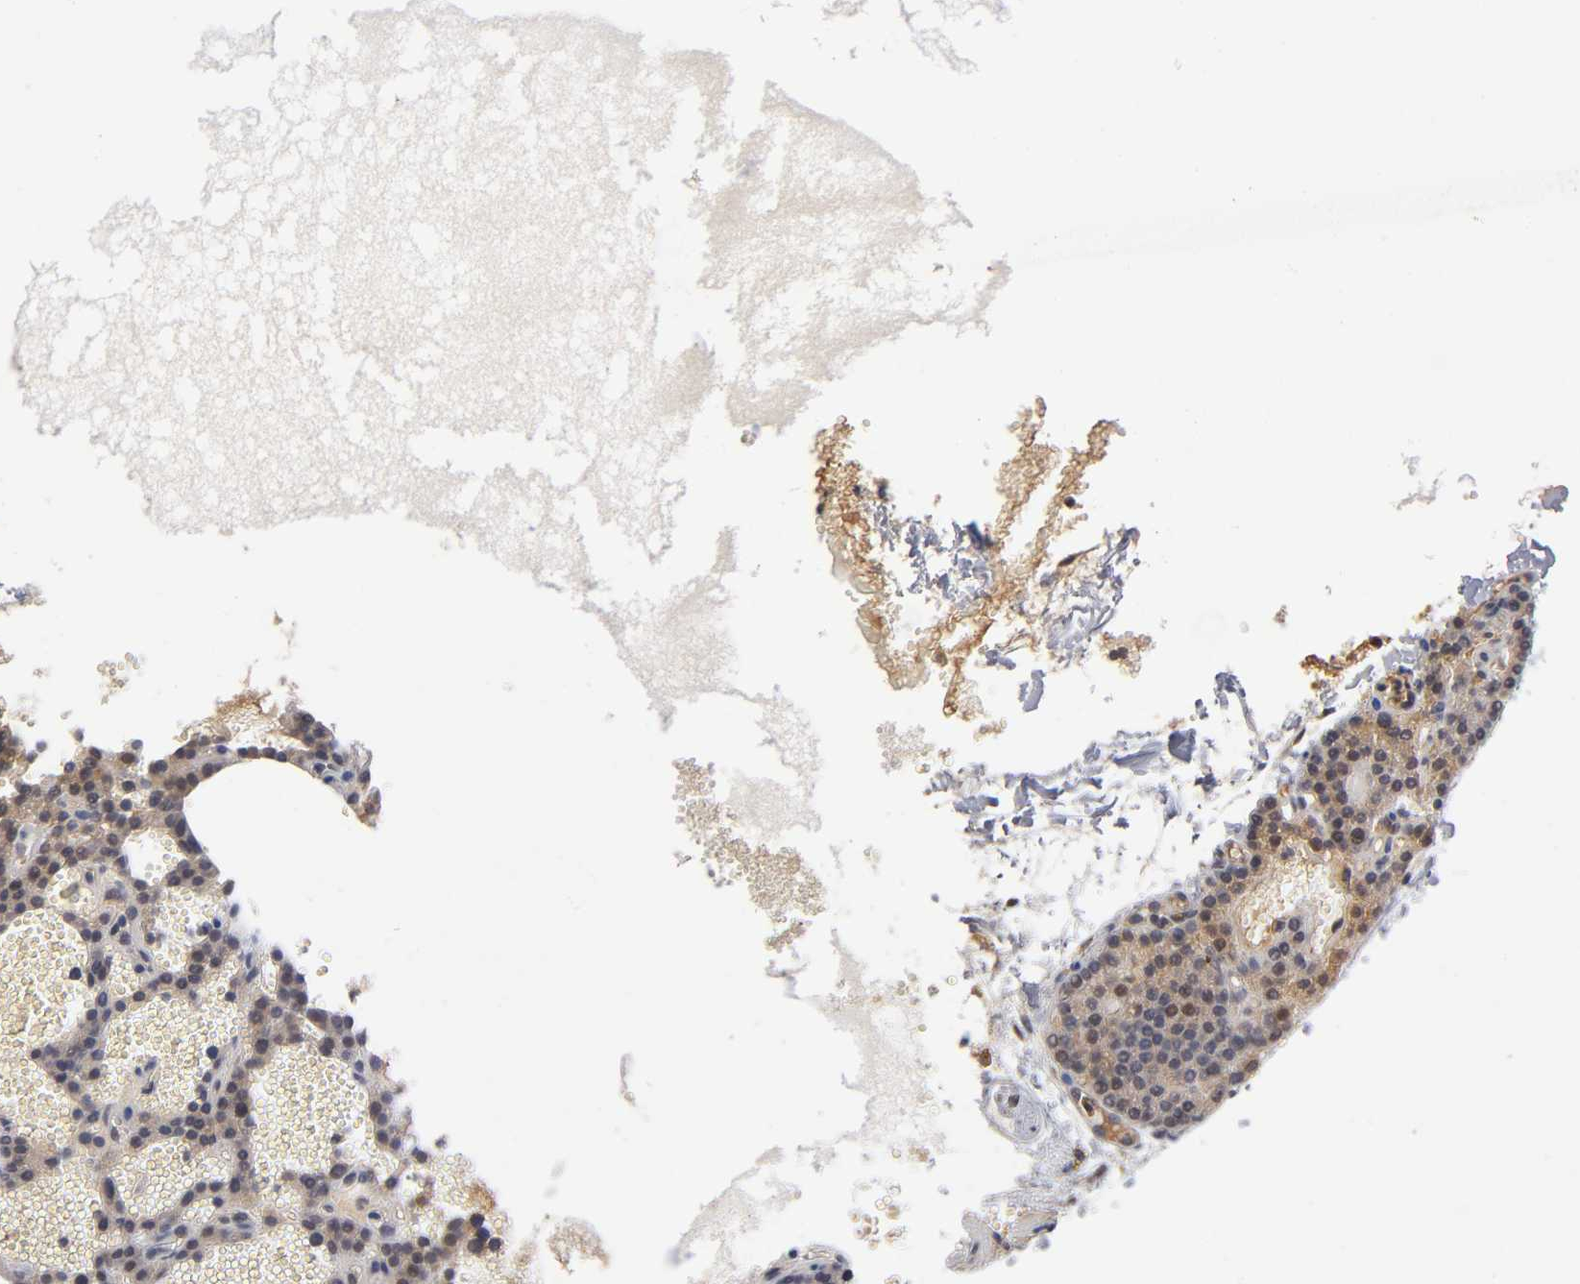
{"staining": {"intensity": "weak", "quantity": ">75%", "location": "cytoplasmic/membranous"}, "tissue": "parathyroid gland", "cell_type": "Glandular cells", "image_type": "normal", "snomed": [{"axis": "morphology", "description": "Normal tissue, NOS"}, {"axis": "topography", "description": "Parathyroid gland"}], "caption": "A brown stain highlights weak cytoplasmic/membranous positivity of a protein in glandular cells of benign human parathyroid gland.", "gene": "NOVA1", "patient": {"sex": "male", "age": 25}}